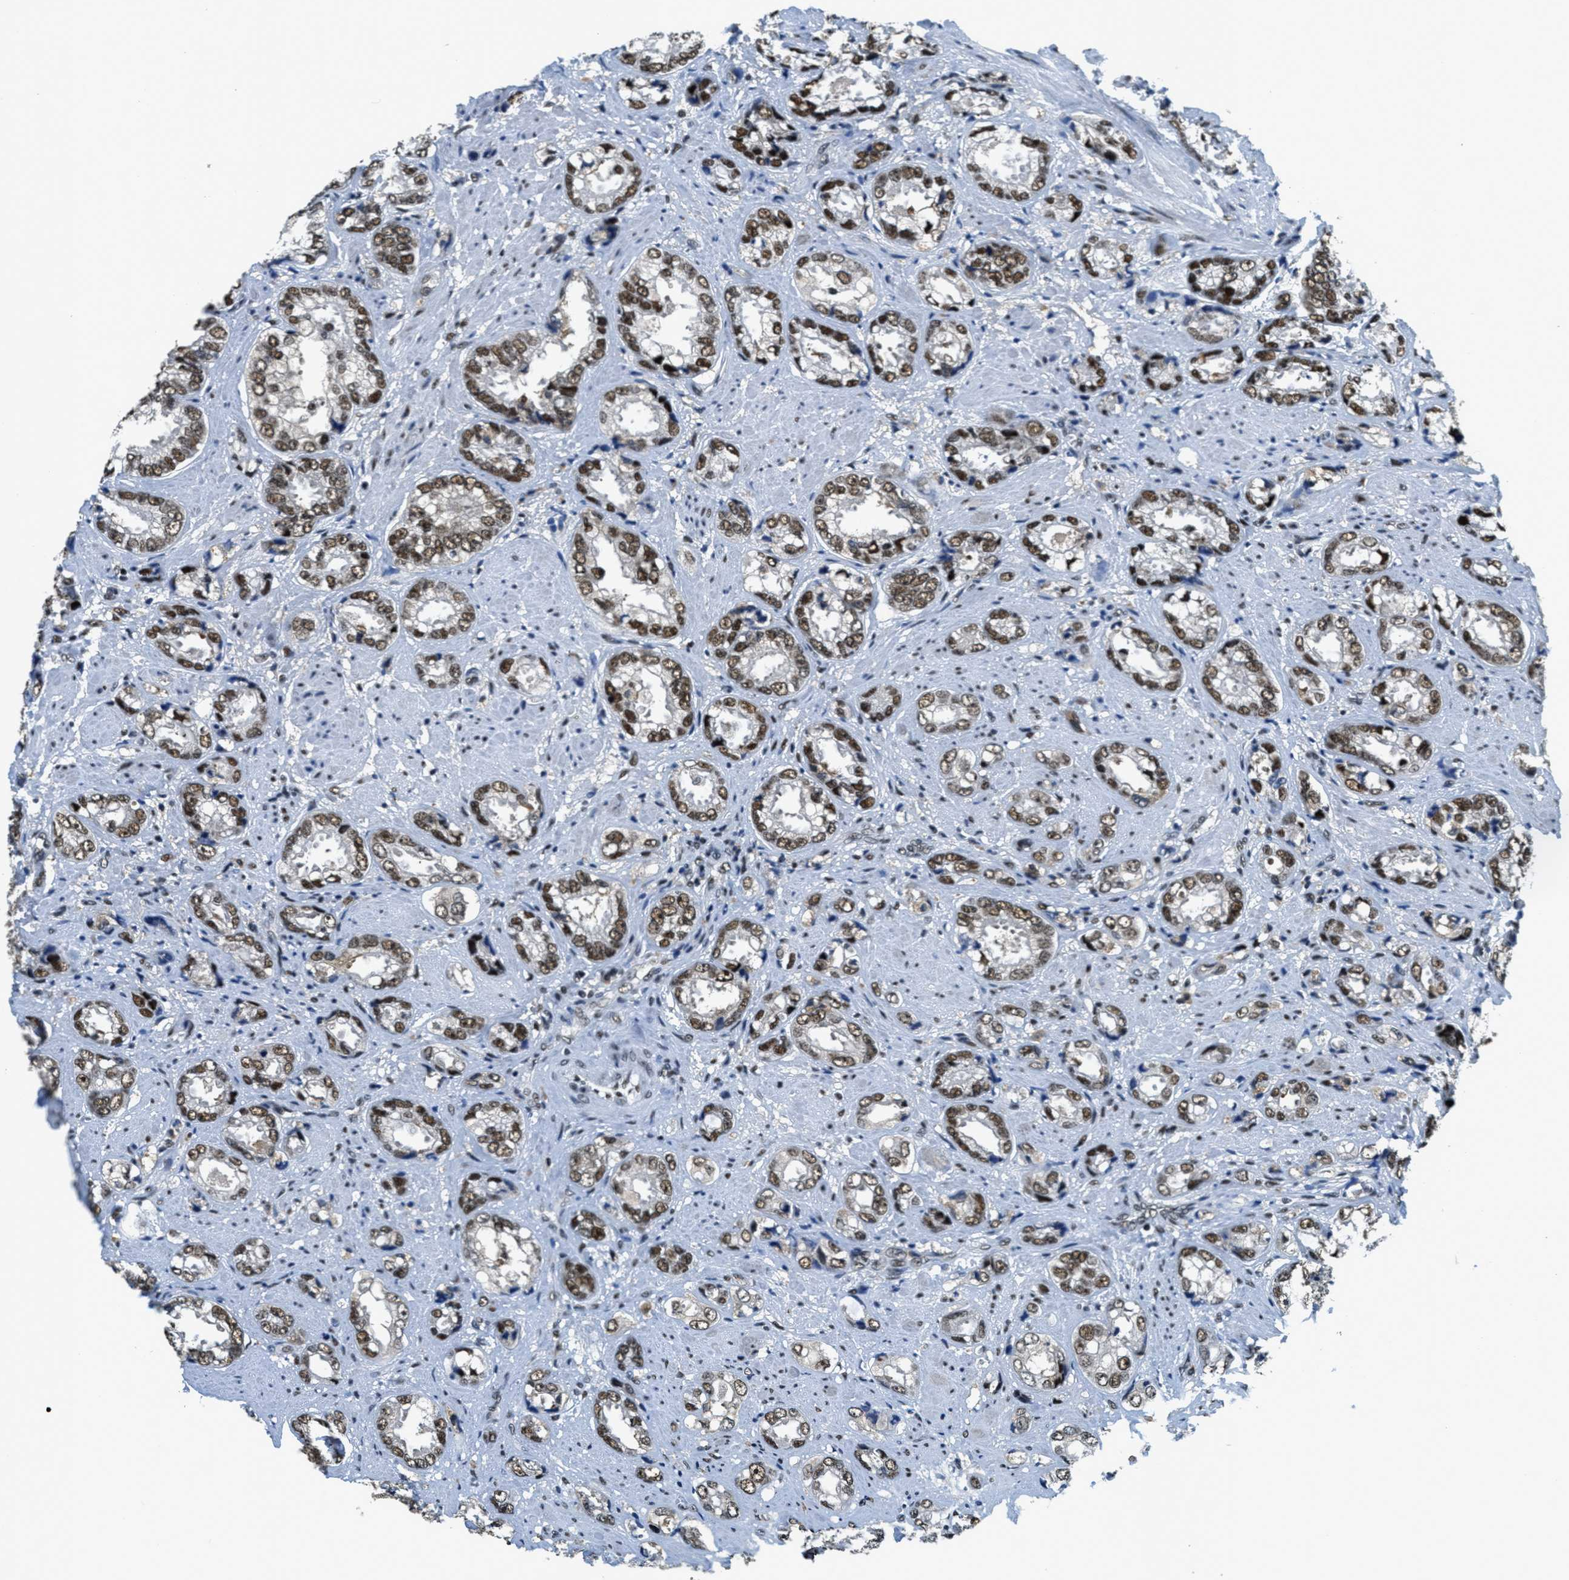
{"staining": {"intensity": "moderate", "quantity": ">75%", "location": "nuclear"}, "tissue": "prostate cancer", "cell_type": "Tumor cells", "image_type": "cancer", "snomed": [{"axis": "morphology", "description": "Adenocarcinoma, High grade"}, {"axis": "topography", "description": "Prostate"}], "caption": "Protein expression analysis of human adenocarcinoma (high-grade) (prostate) reveals moderate nuclear staining in about >75% of tumor cells.", "gene": "SSB", "patient": {"sex": "male", "age": 61}}